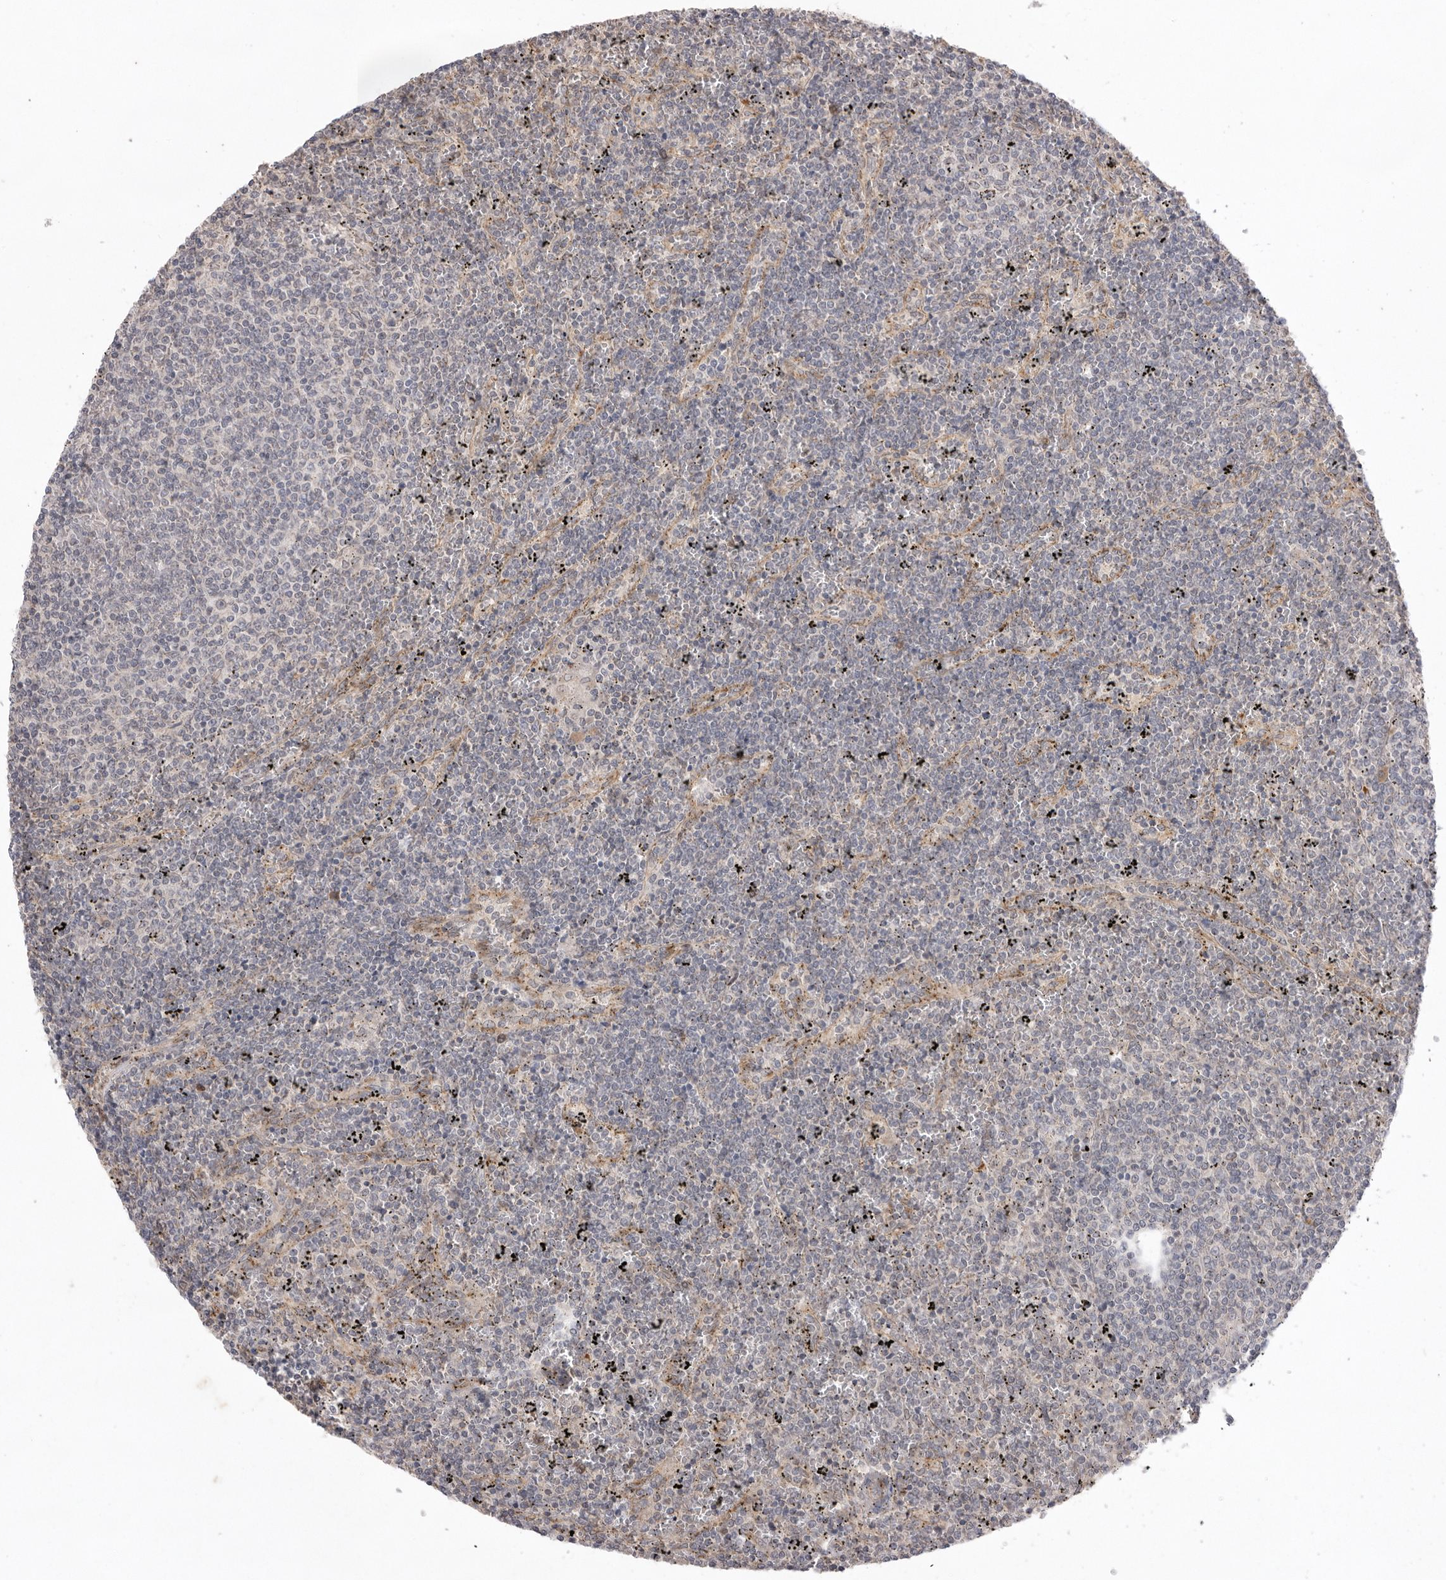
{"staining": {"intensity": "negative", "quantity": "none", "location": "none"}, "tissue": "lymphoma", "cell_type": "Tumor cells", "image_type": "cancer", "snomed": [{"axis": "morphology", "description": "Malignant lymphoma, non-Hodgkin's type, Low grade"}, {"axis": "topography", "description": "Spleen"}], "caption": "A high-resolution photomicrograph shows immunohistochemistry staining of lymphoma, which reveals no significant staining in tumor cells.", "gene": "TLR3", "patient": {"sex": "female", "age": 50}}